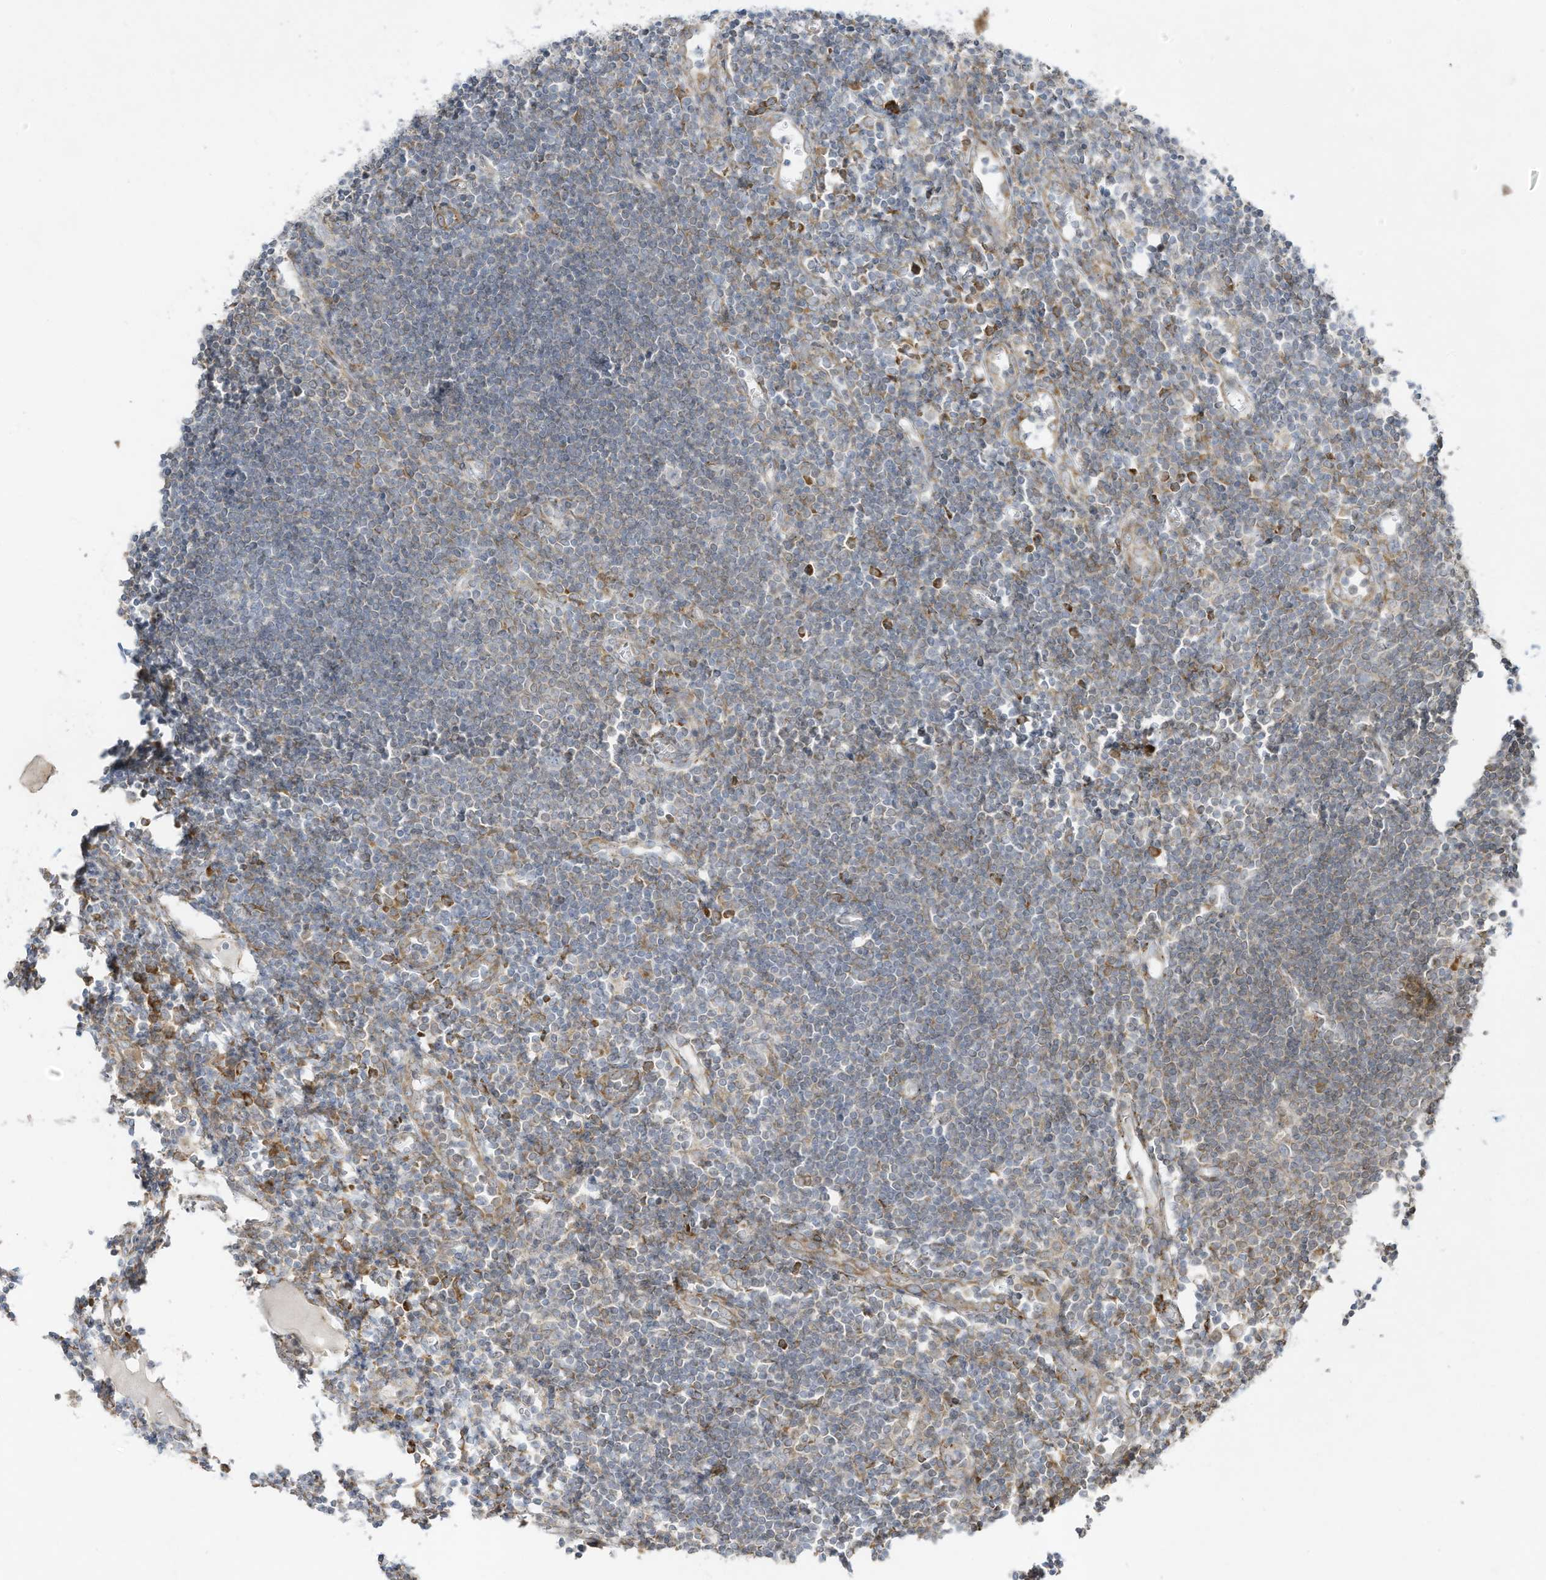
{"staining": {"intensity": "negative", "quantity": "none", "location": "none"}, "tissue": "lymph node", "cell_type": "Germinal center cells", "image_type": "normal", "snomed": [{"axis": "morphology", "description": "Normal tissue, NOS"}, {"axis": "morphology", "description": "Malignant melanoma, Metastatic site"}, {"axis": "topography", "description": "Lymph node"}], "caption": "High power microscopy image of an IHC micrograph of unremarkable lymph node, revealing no significant staining in germinal center cells. (Stains: DAB IHC with hematoxylin counter stain, Microscopy: brightfield microscopy at high magnification).", "gene": "PTK6", "patient": {"sex": "male", "age": 41}}